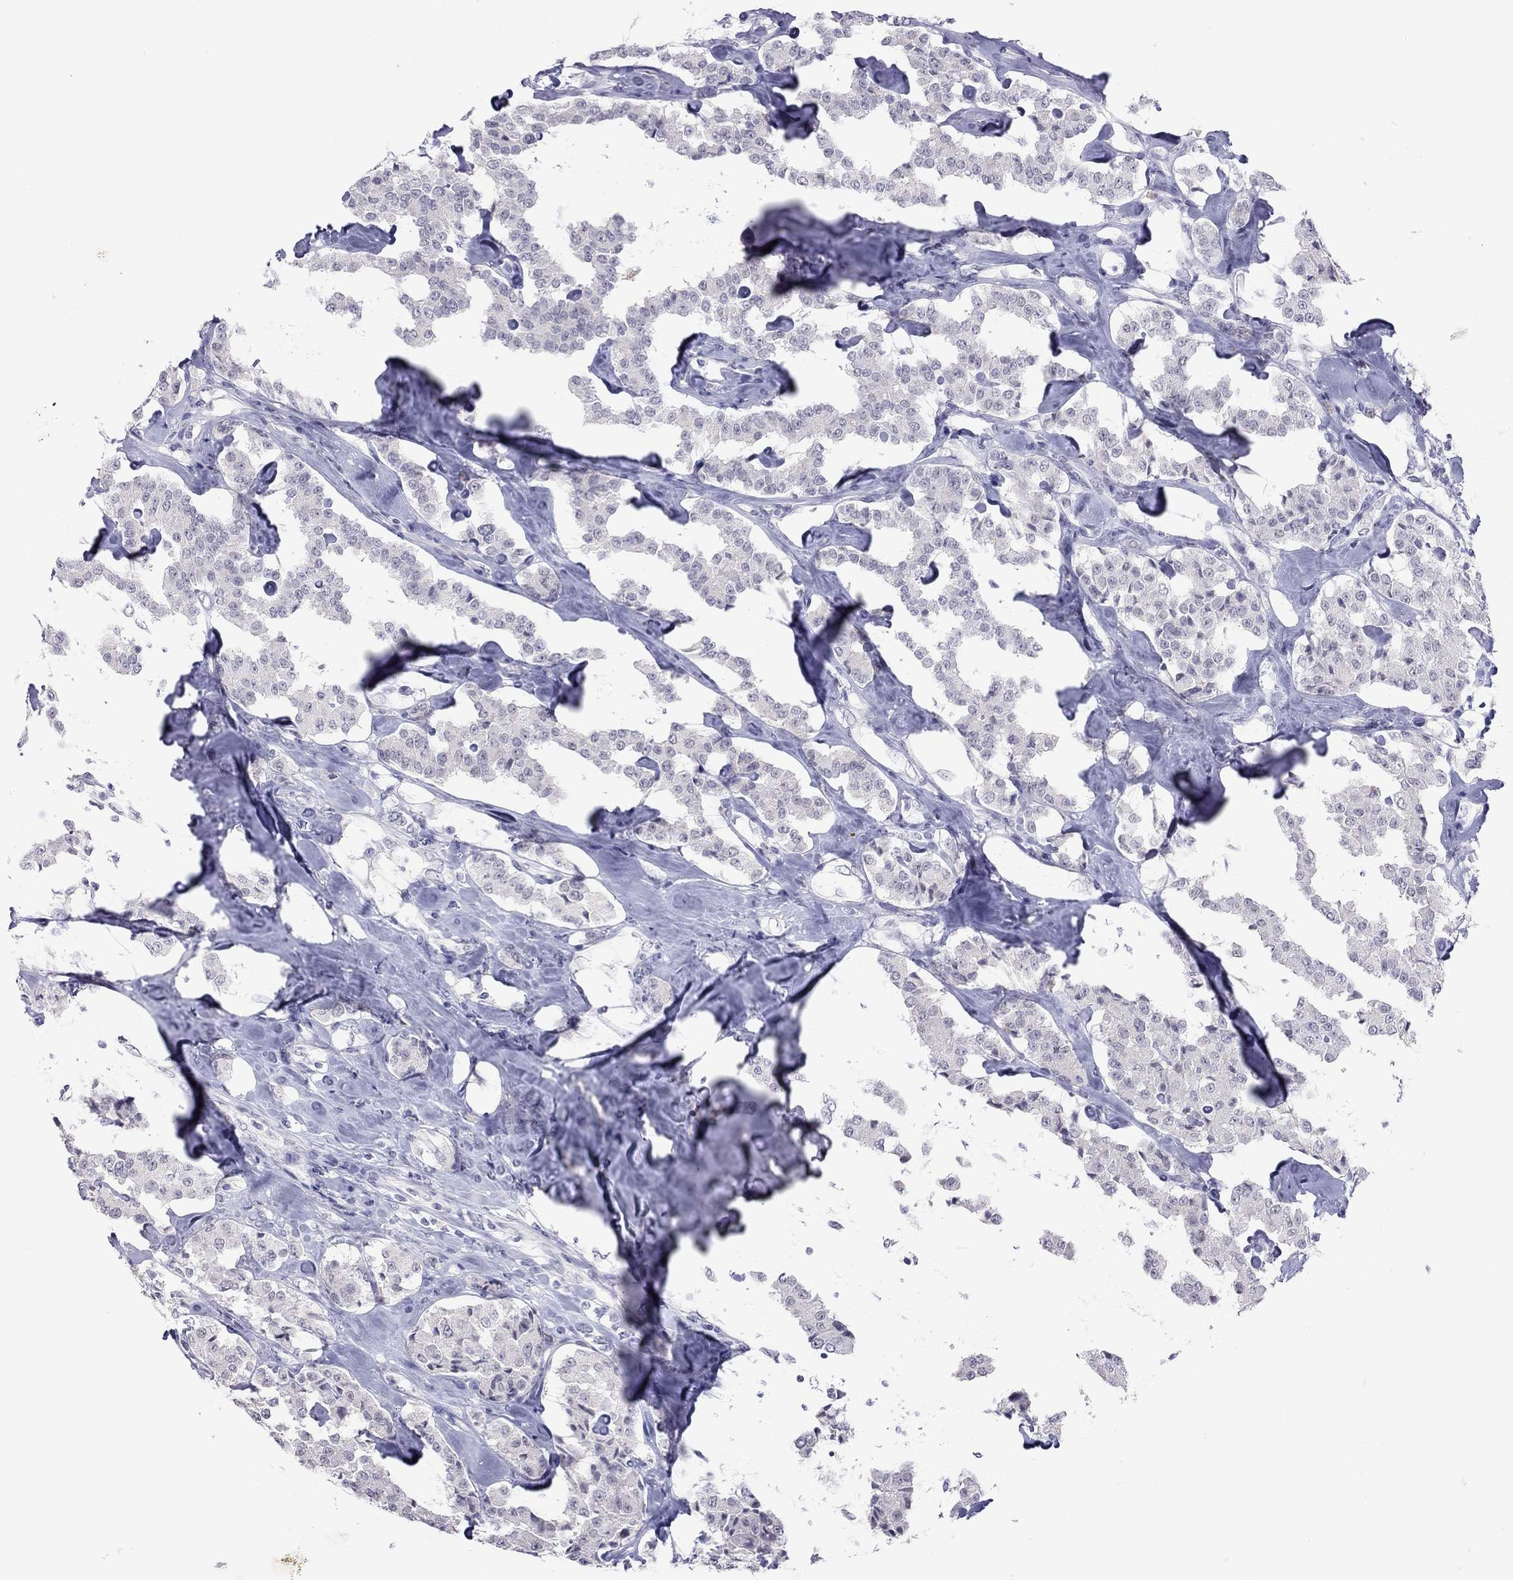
{"staining": {"intensity": "negative", "quantity": "none", "location": "none"}, "tissue": "carcinoid", "cell_type": "Tumor cells", "image_type": "cancer", "snomed": [{"axis": "morphology", "description": "Carcinoid, malignant, NOS"}, {"axis": "topography", "description": "Pancreas"}], "caption": "Immunohistochemical staining of carcinoid reveals no significant staining in tumor cells.", "gene": "JHY", "patient": {"sex": "male", "age": 41}}